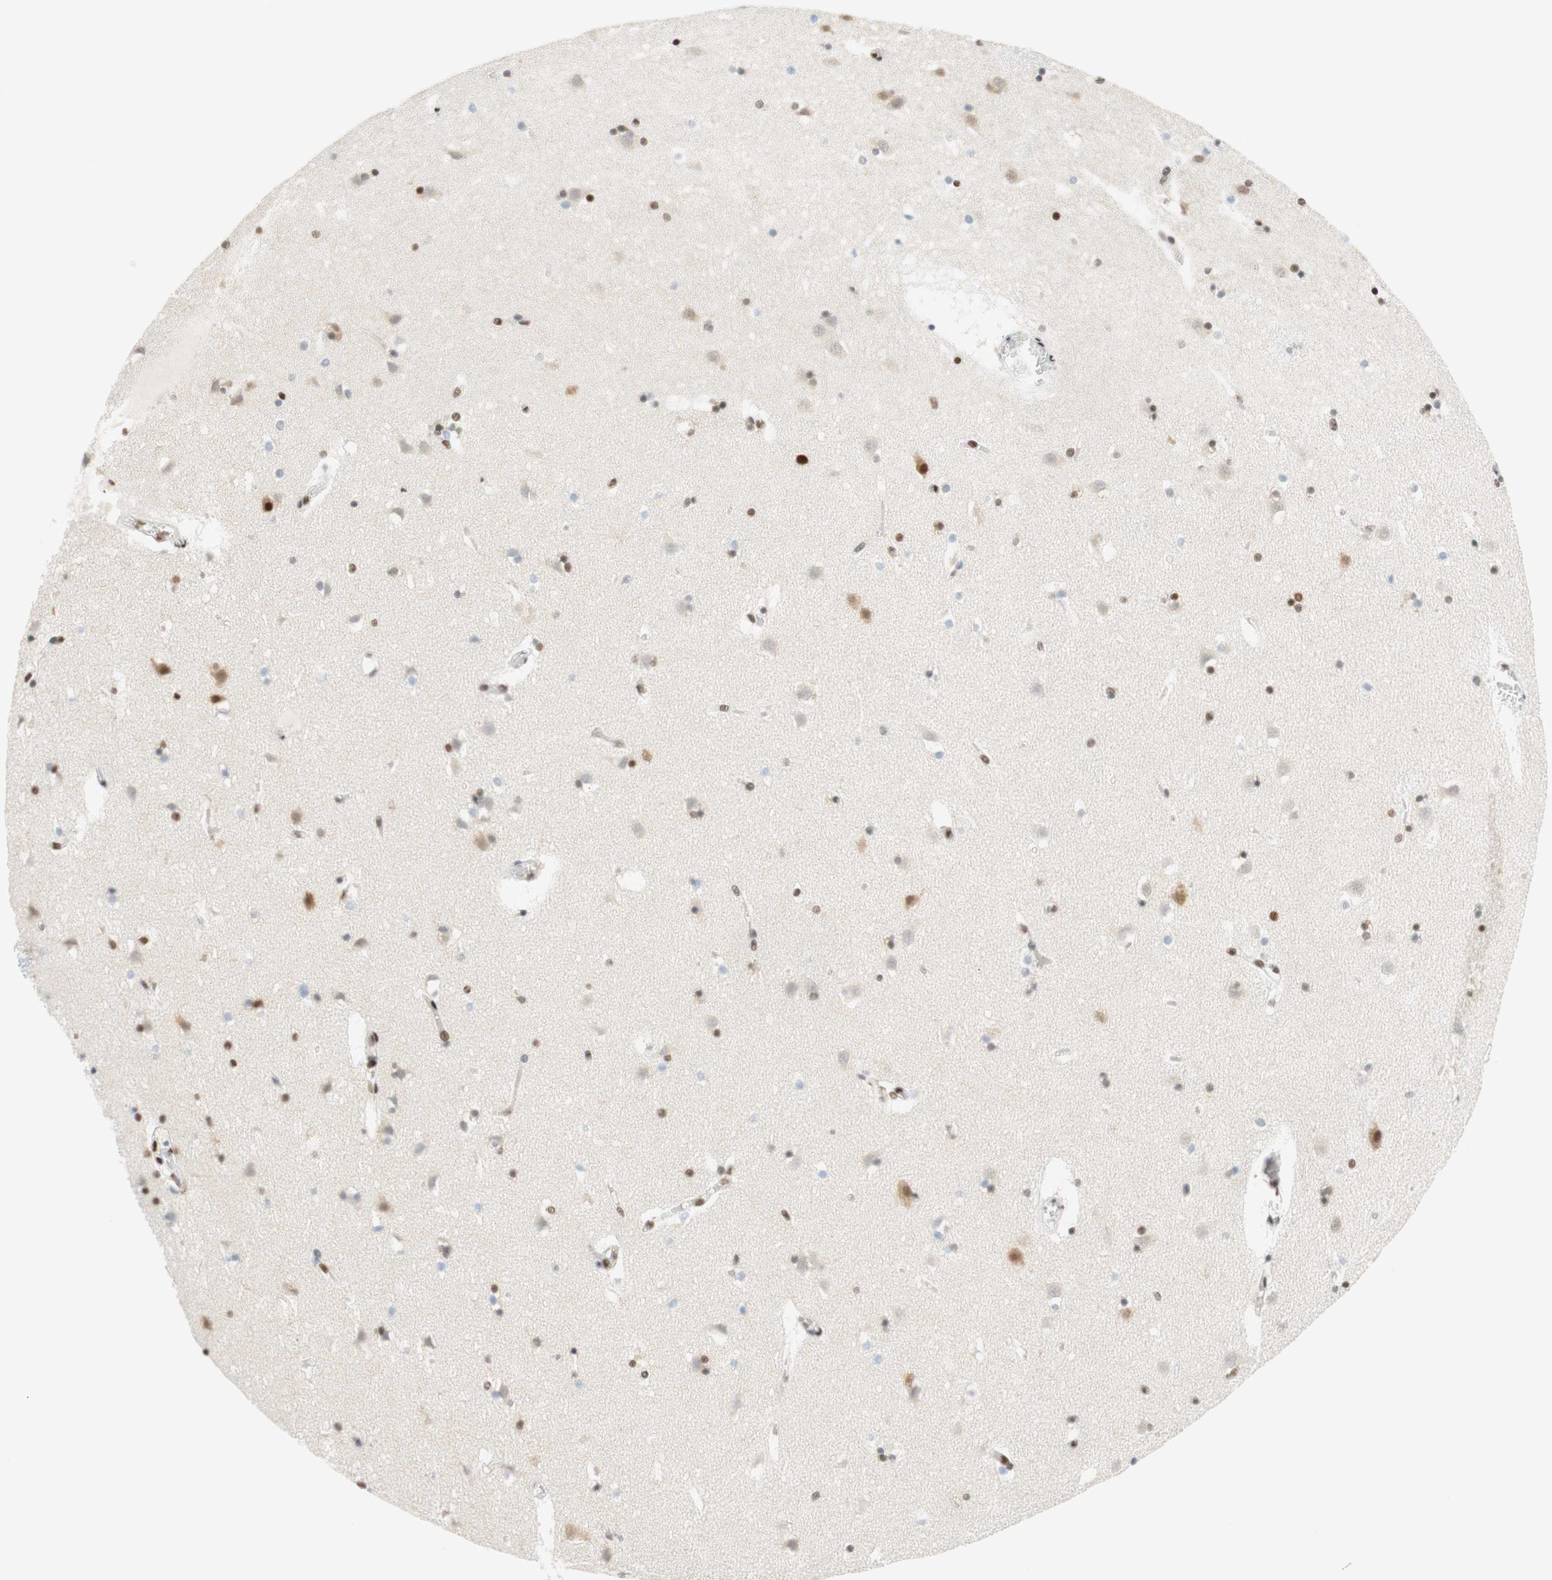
{"staining": {"intensity": "moderate", "quantity": ">75%", "location": "nuclear"}, "tissue": "caudate", "cell_type": "Glial cells", "image_type": "normal", "snomed": [{"axis": "morphology", "description": "Normal tissue, NOS"}, {"axis": "topography", "description": "Lateral ventricle wall"}], "caption": "DAB (3,3'-diaminobenzidine) immunohistochemical staining of unremarkable caudate reveals moderate nuclear protein expression in about >75% of glial cells. (Stains: DAB in brown, nuclei in blue, Microscopy: brightfield microscopy at high magnification).", "gene": "RNF20", "patient": {"sex": "male", "age": 45}}